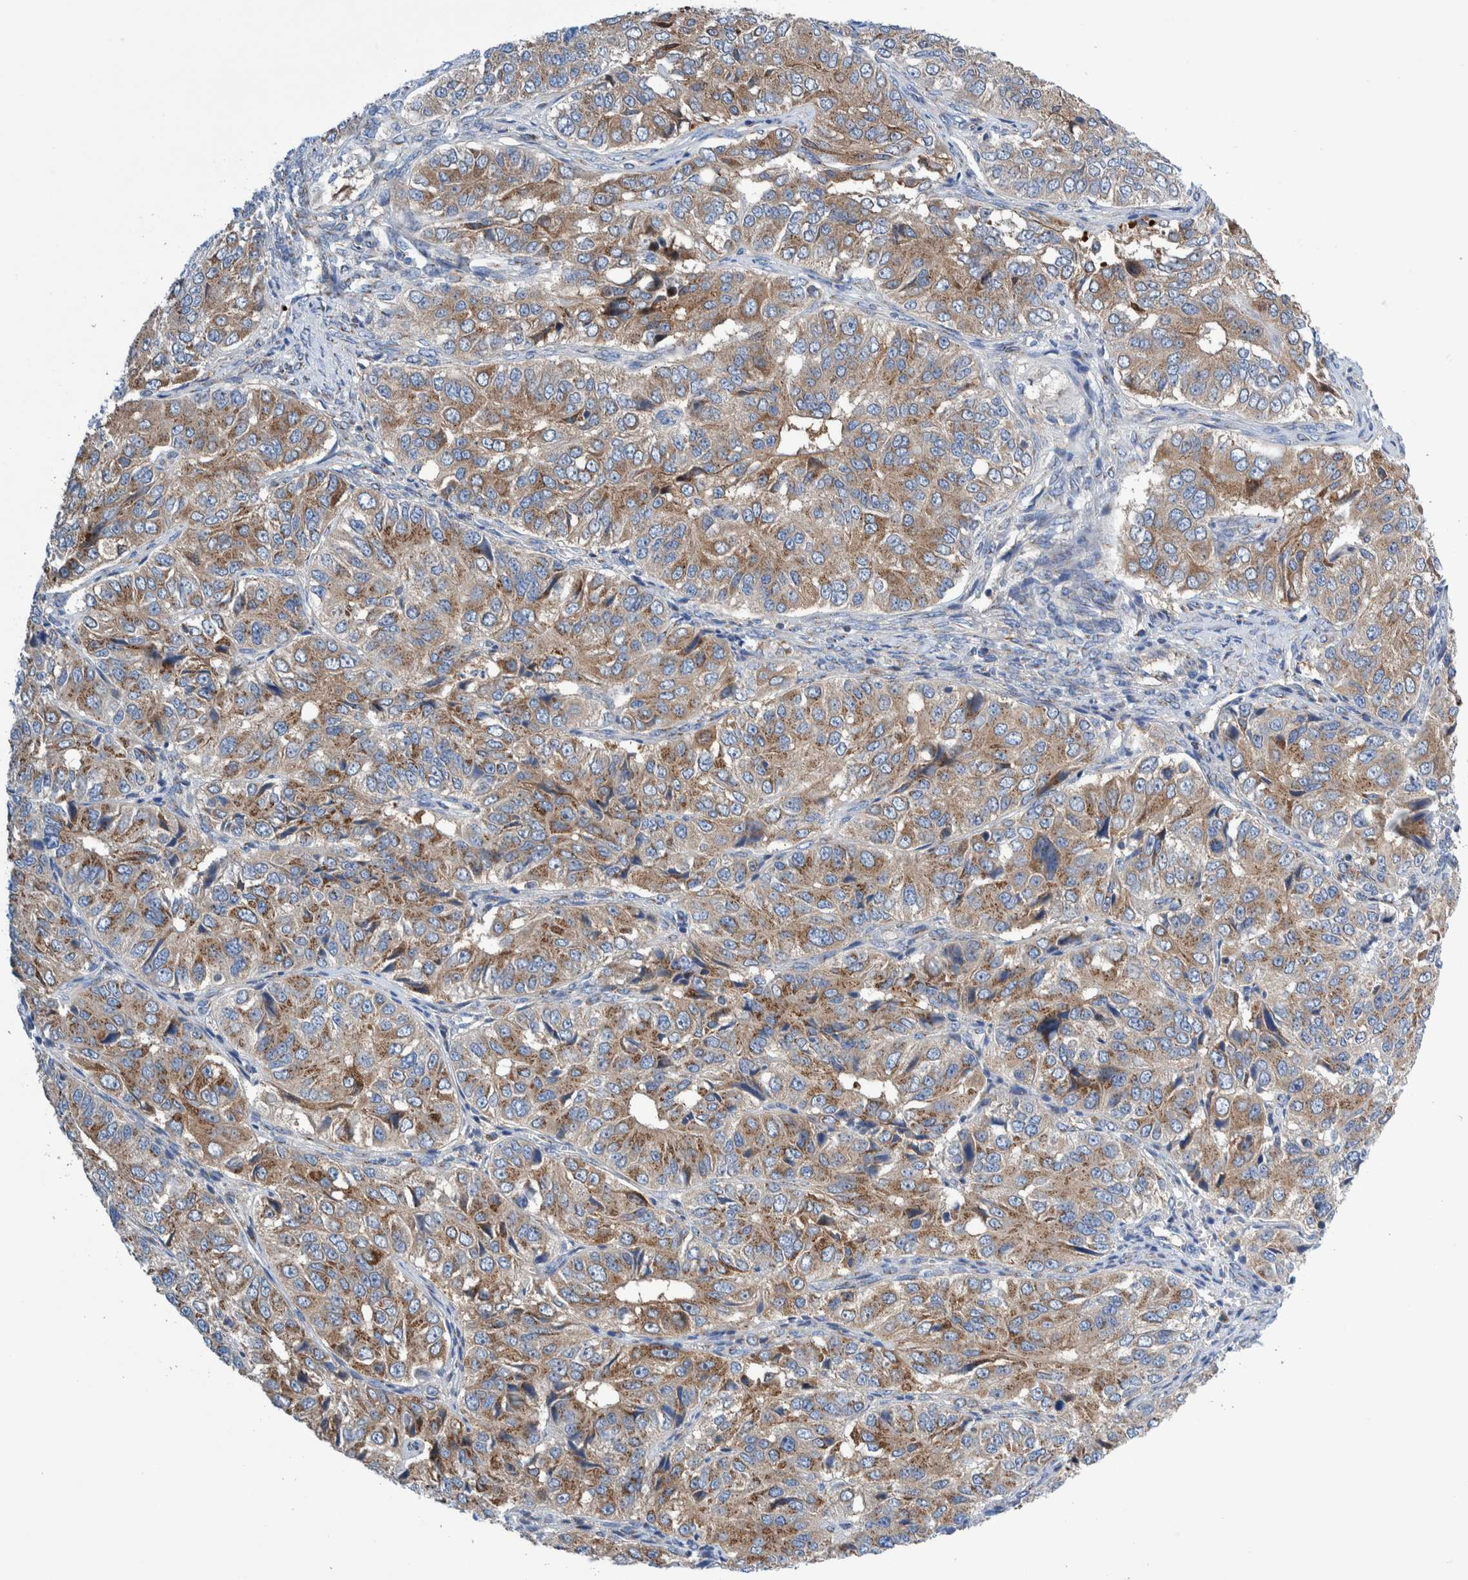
{"staining": {"intensity": "moderate", "quantity": ">75%", "location": "cytoplasmic/membranous"}, "tissue": "ovarian cancer", "cell_type": "Tumor cells", "image_type": "cancer", "snomed": [{"axis": "morphology", "description": "Carcinoma, endometroid"}, {"axis": "topography", "description": "Ovary"}], "caption": "Immunohistochemistry photomicrograph of neoplastic tissue: ovarian cancer stained using immunohistochemistry displays medium levels of moderate protein expression localized specifically in the cytoplasmic/membranous of tumor cells, appearing as a cytoplasmic/membranous brown color.", "gene": "TRIM58", "patient": {"sex": "female", "age": 51}}